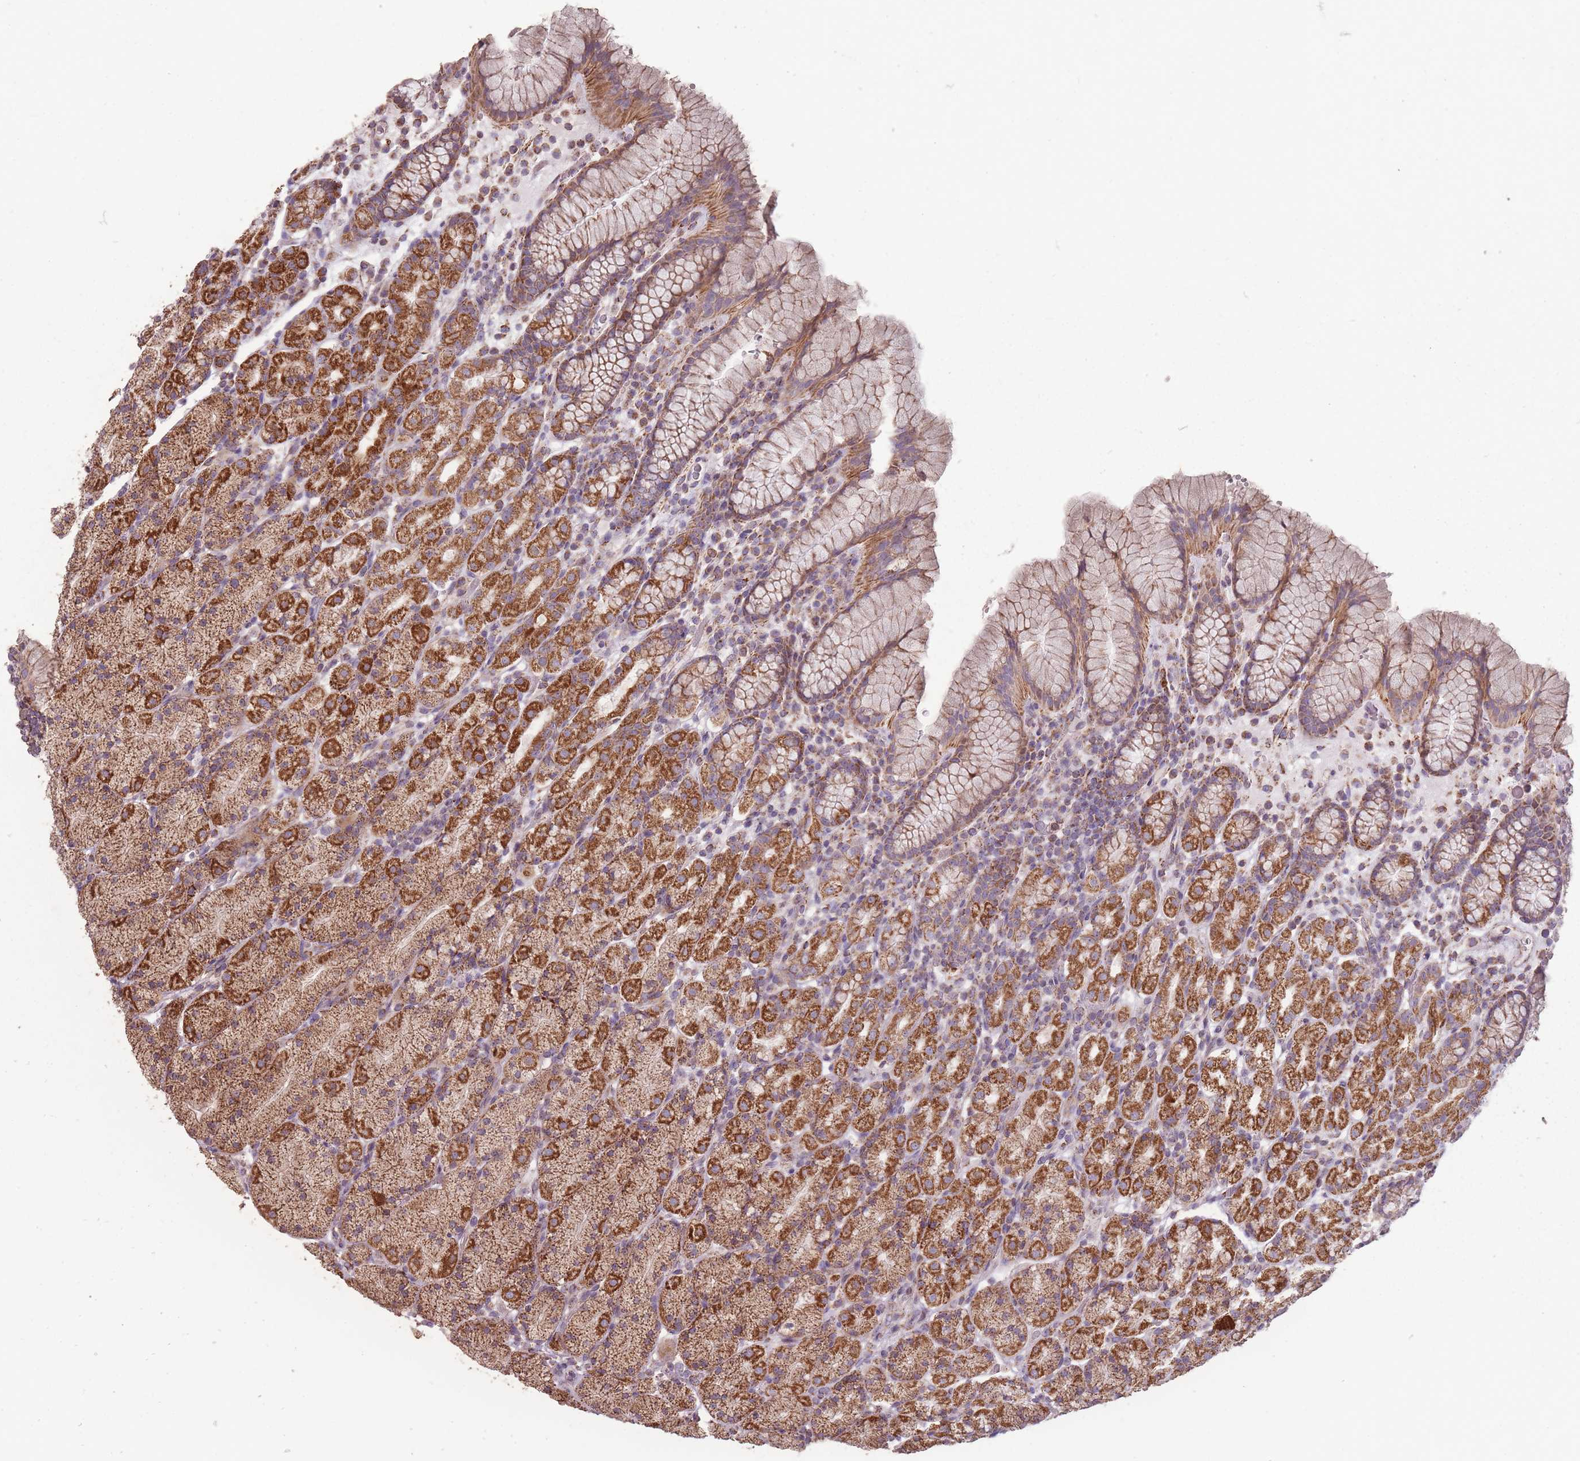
{"staining": {"intensity": "strong", "quantity": ">75%", "location": "cytoplasmic/membranous"}, "tissue": "stomach", "cell_type": "Glandular cells", "image_type": "normal", "snomed": [{"axis": "morphology", "description": "Normal tissue, NOS"}, {"axis": "topography", "description": "Stomach, upper"}, {"axis": "topography", "description": "Stomach"}], "caption": "Stomach stained with immunohistochemistry (IHC) displays strong cytoplasmic/membranous staining in approximately >75% of glandular cells. The staining was performed using DAB, with brown indicating positive protein expression. Nuclei are stained blue with hematoxylin.", "gene": "CNOT8", "patient": {"sex": "male", "age": 62}}